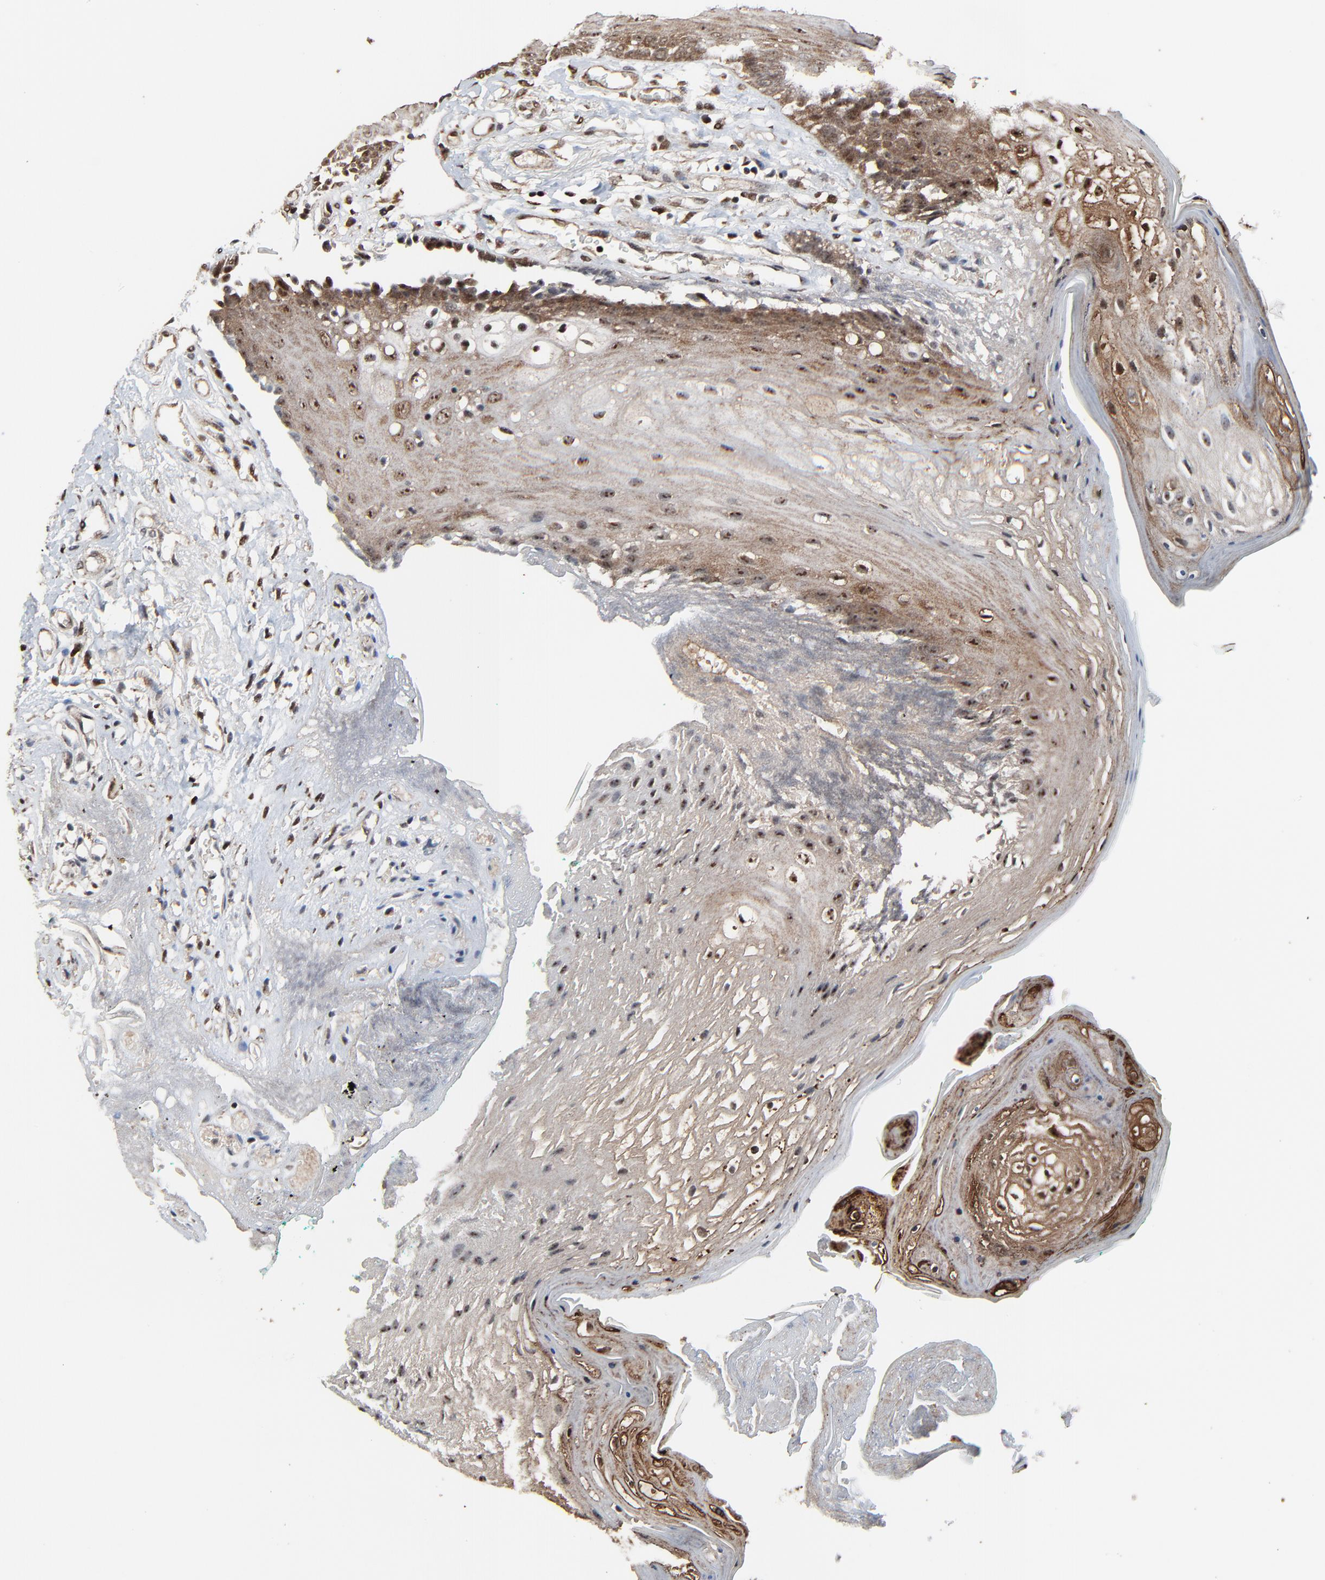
{"staining": {"intensity": "moderate", "quantity": "25%-75%", "location": "cytoplasmic/membranous,nuclear"}, "tissue": "oral mucosa", "cell_type": "Squamous epithelial cells", "image_type": "normal", "snomed": [{"axis": "morphology", "description": "Normal tissue, NOS"}, {"axis": "morphology", "description": "Squamous cell carcinoma, NOS"}, {"axis": "topography", "description": "Skeletal muscle"}, {"axis": "topography", "description": "Oral tissue"}, {"axis": "topography", "description": "Head-Neck"}], "caption": "Brown immunohistochemical staining in unremarkable oral mucosa shows moderate cytoplasmic/membranous,nuclear staining in about 25%-75% of squamous epithelial cells. The protein of interest is shown in brown color, while the nuclei are stained blue.", "gene": "RHOJ", "patient": {"sex": "female", "age": 84}}